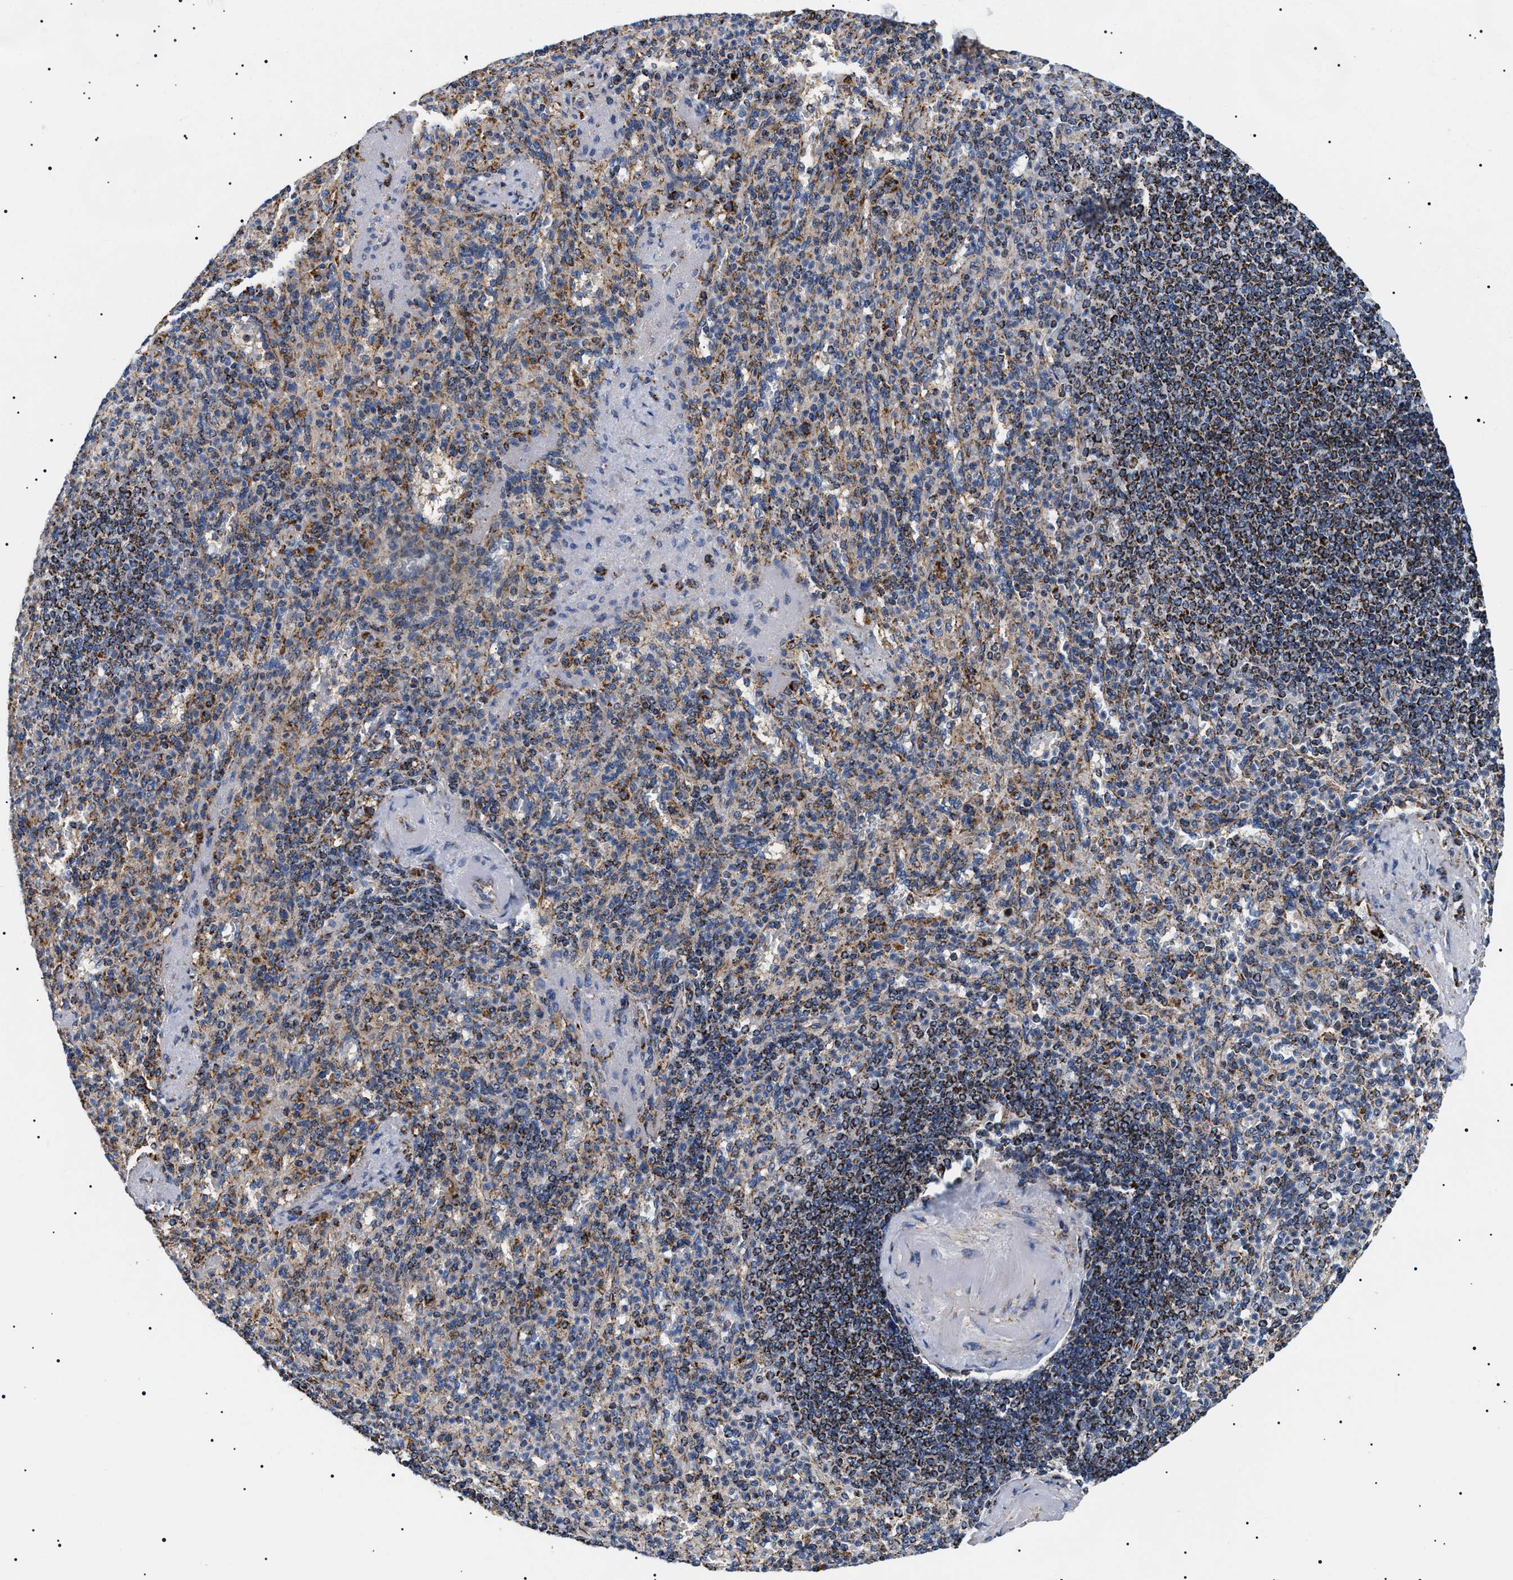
{"staining": {"intensity": "strong", "quantity": "25%-75%", "location": "cytoplasmic/membranous"}, "tissue": "spleen", "cell_type": "Cells in red pulp", "image_type": "normal", "snomed": [{"axis": "morphology", "description": "Normal tissue, NOS"}, {"axis": "topography", "description": "Spleen"}], "caption": "The micrograph shows a brown stain indicating the presence of a protein in the cytoplasmic/membranous of cells in red pulp in spleen. (DAB (3,3'-diaminobenzidine) IHC, brown staining for protein, blue staining for nuclei).", "gene": "OXSM", "patient": {"sex": "female", "age": 74}}